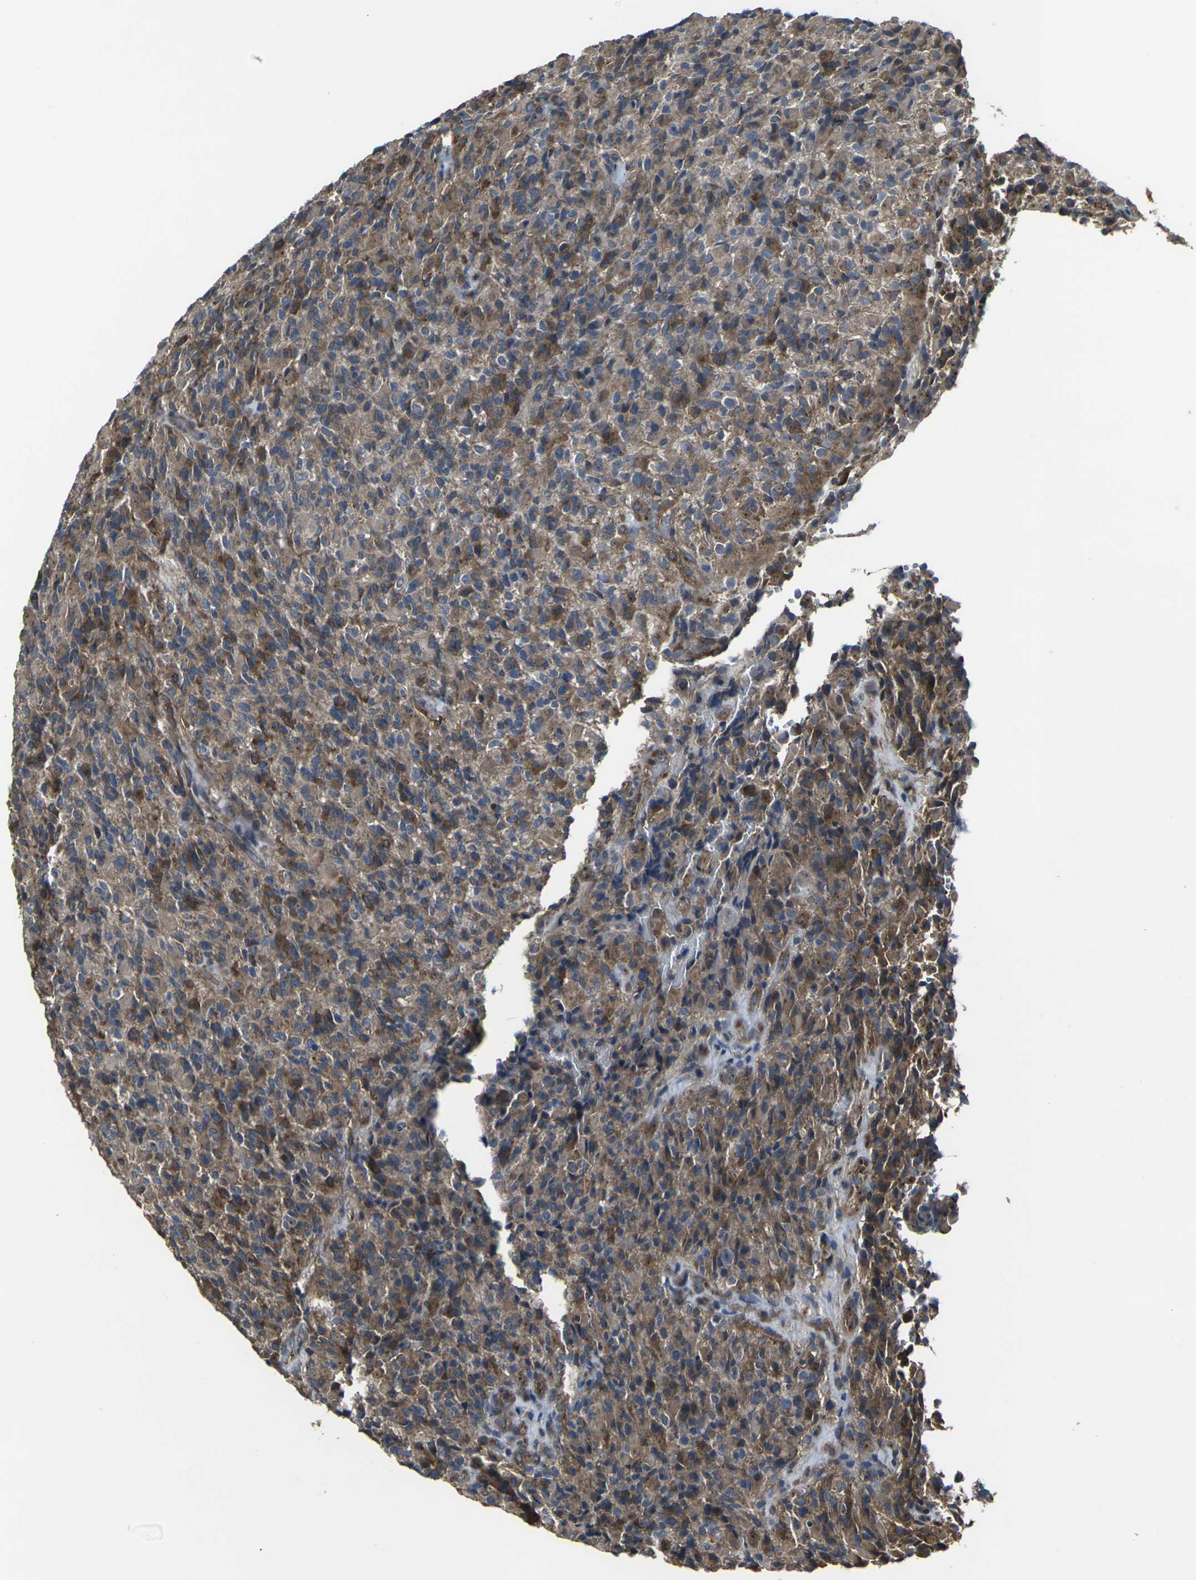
{"staining": {"intensity": "weak", "quantity": ">75%", "location": "cytoplasmic/membranous"}, "tissue": "glioma", "cell_type": "Tumor cells", "image_type": "cancer", "snomed": [{"axis": "morphology", "description": "Glioma, malignant, High grade"}, {"axis": "topography", "description": "Brain"}], "caption": "High-power microscopy captured an immunohistochemistry (IHC) photomicrograph of high-grade glioma (malignant), revealing weak cytoplasmic/membranous positivity in approximately >75% of tumor cells. The protein is shown in brown color, while the nuclei are stained blue.", "gene": "PRKACB", "patient": {"sex": "male", "age": 71}}